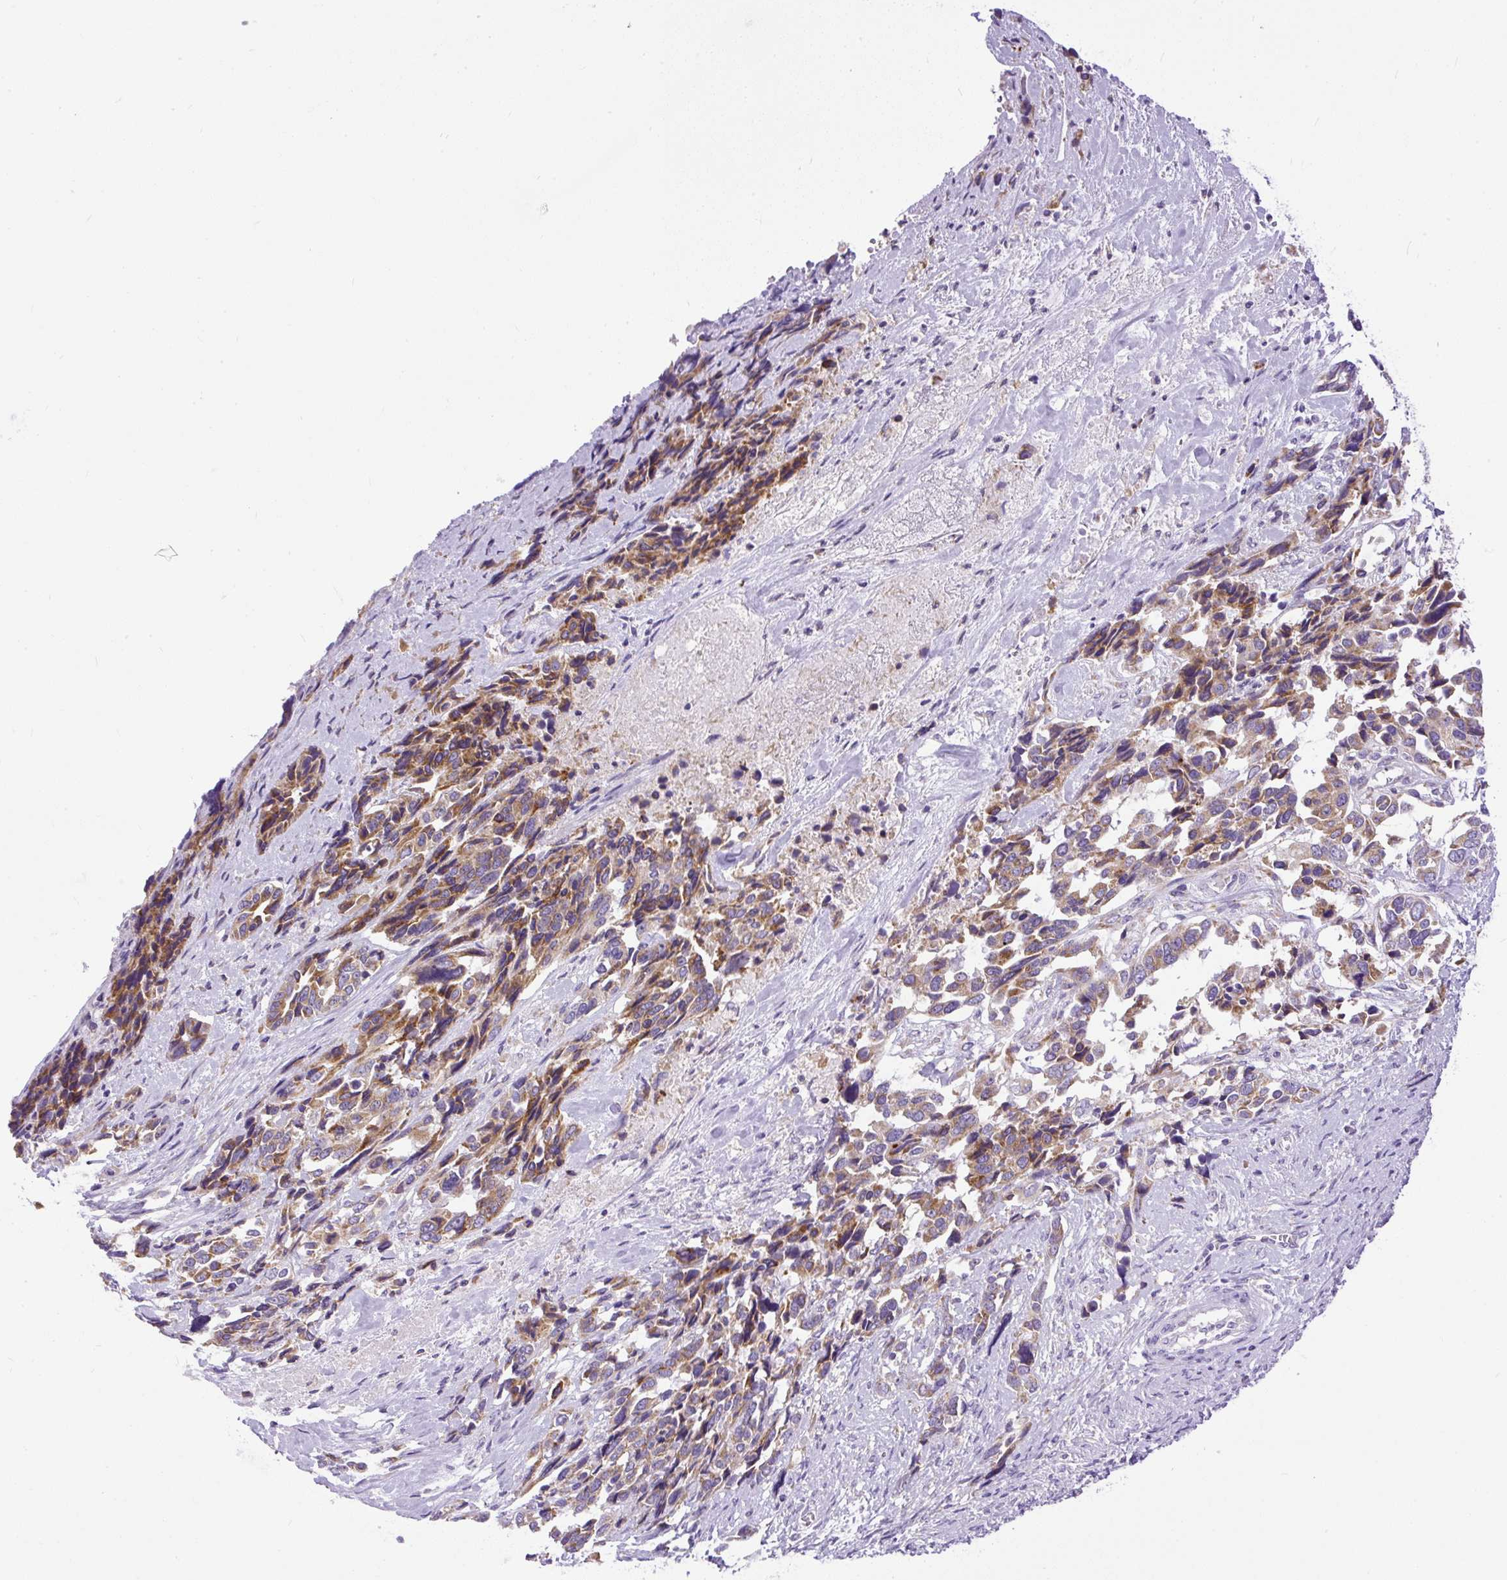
{"staining": {"intensity": "moderate", "quantity": ">75%", "location": "cytoplasmic/membranous"}, "tissue": "ovarian cancer", "cell_type": "Tumor cells", "image_type": "cancer", "snomed": [{"axis": "morphology", "description": "Cystadenocarcinoma, serous, NOS"}, {"axis": "topography", "description": "Ovary"}], "caption": "The image shows staining of ovarian cancer (serous cystadenocarcinoma), revealing moderate cytoplasmic/membranous protein positivity (brown color) within tumor cells.", "gene": "SYBU", "patient": {"sex": "female", "age": 44}}